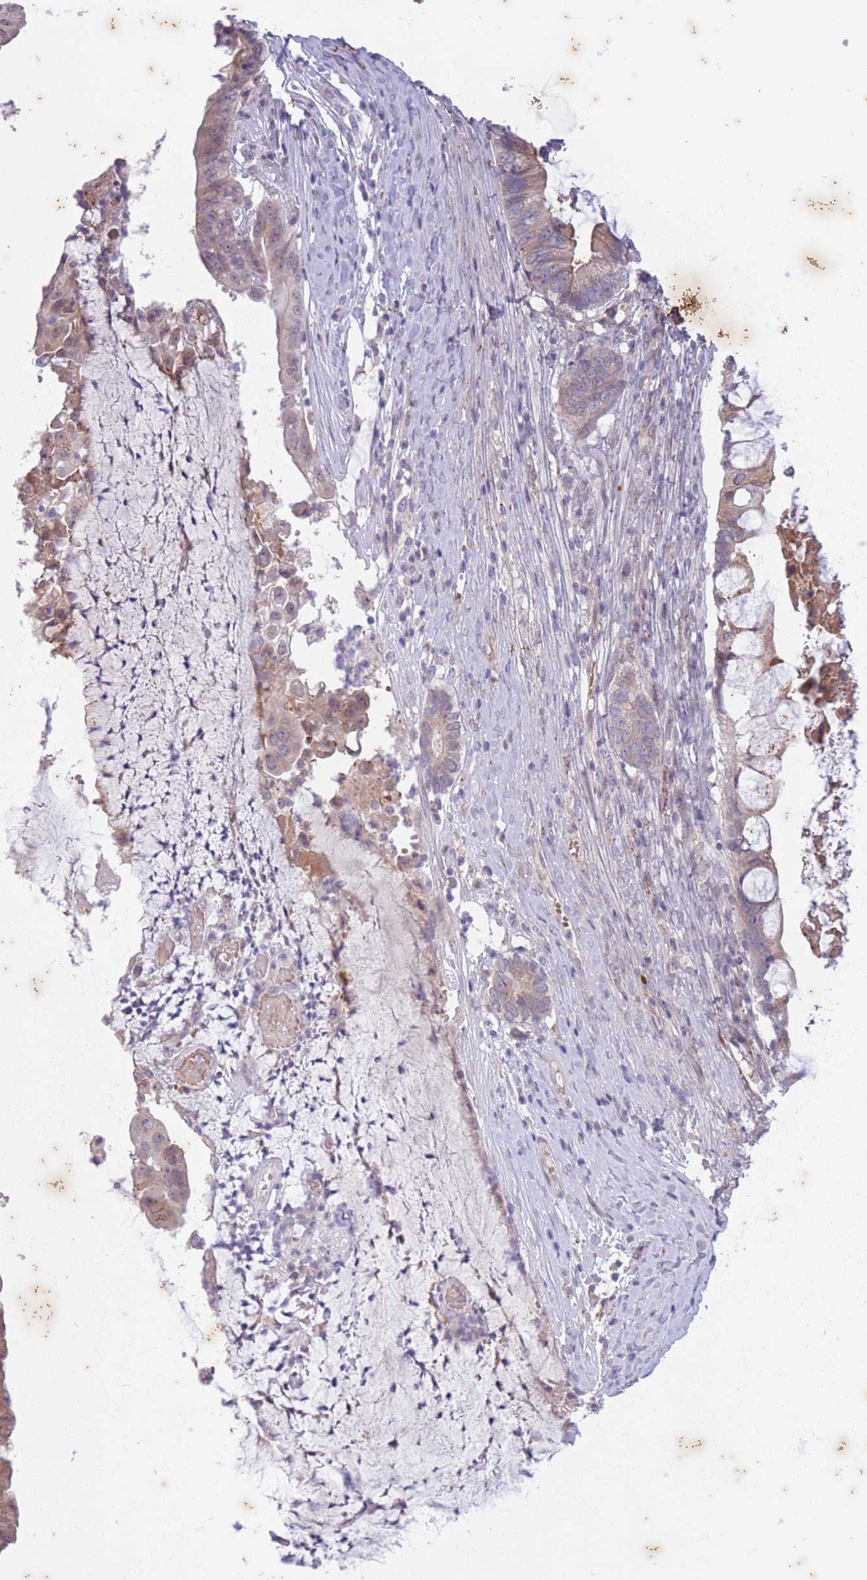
{"staining": {"intensity": "moderate", "quantity": "25%-75%", "location": "cytoplasmic/membranous"}, "tissue": "ovarian cancer", "cell_type": "Tumor cells", "image_type": "cancer", "snomed": [{"axis": "morphology", "description": "Cystadenocarcinoma, mucinous, NOS"}, {"axis": "topography", "description": "Ovary"}], "caption": "Tumor cells show moderate cytoplasmic/membranous positivity in about 25%-75% of cells in ovarian cancer.", "gene": "ARPIN", "patient": {"sex": "female", "age": 61}}